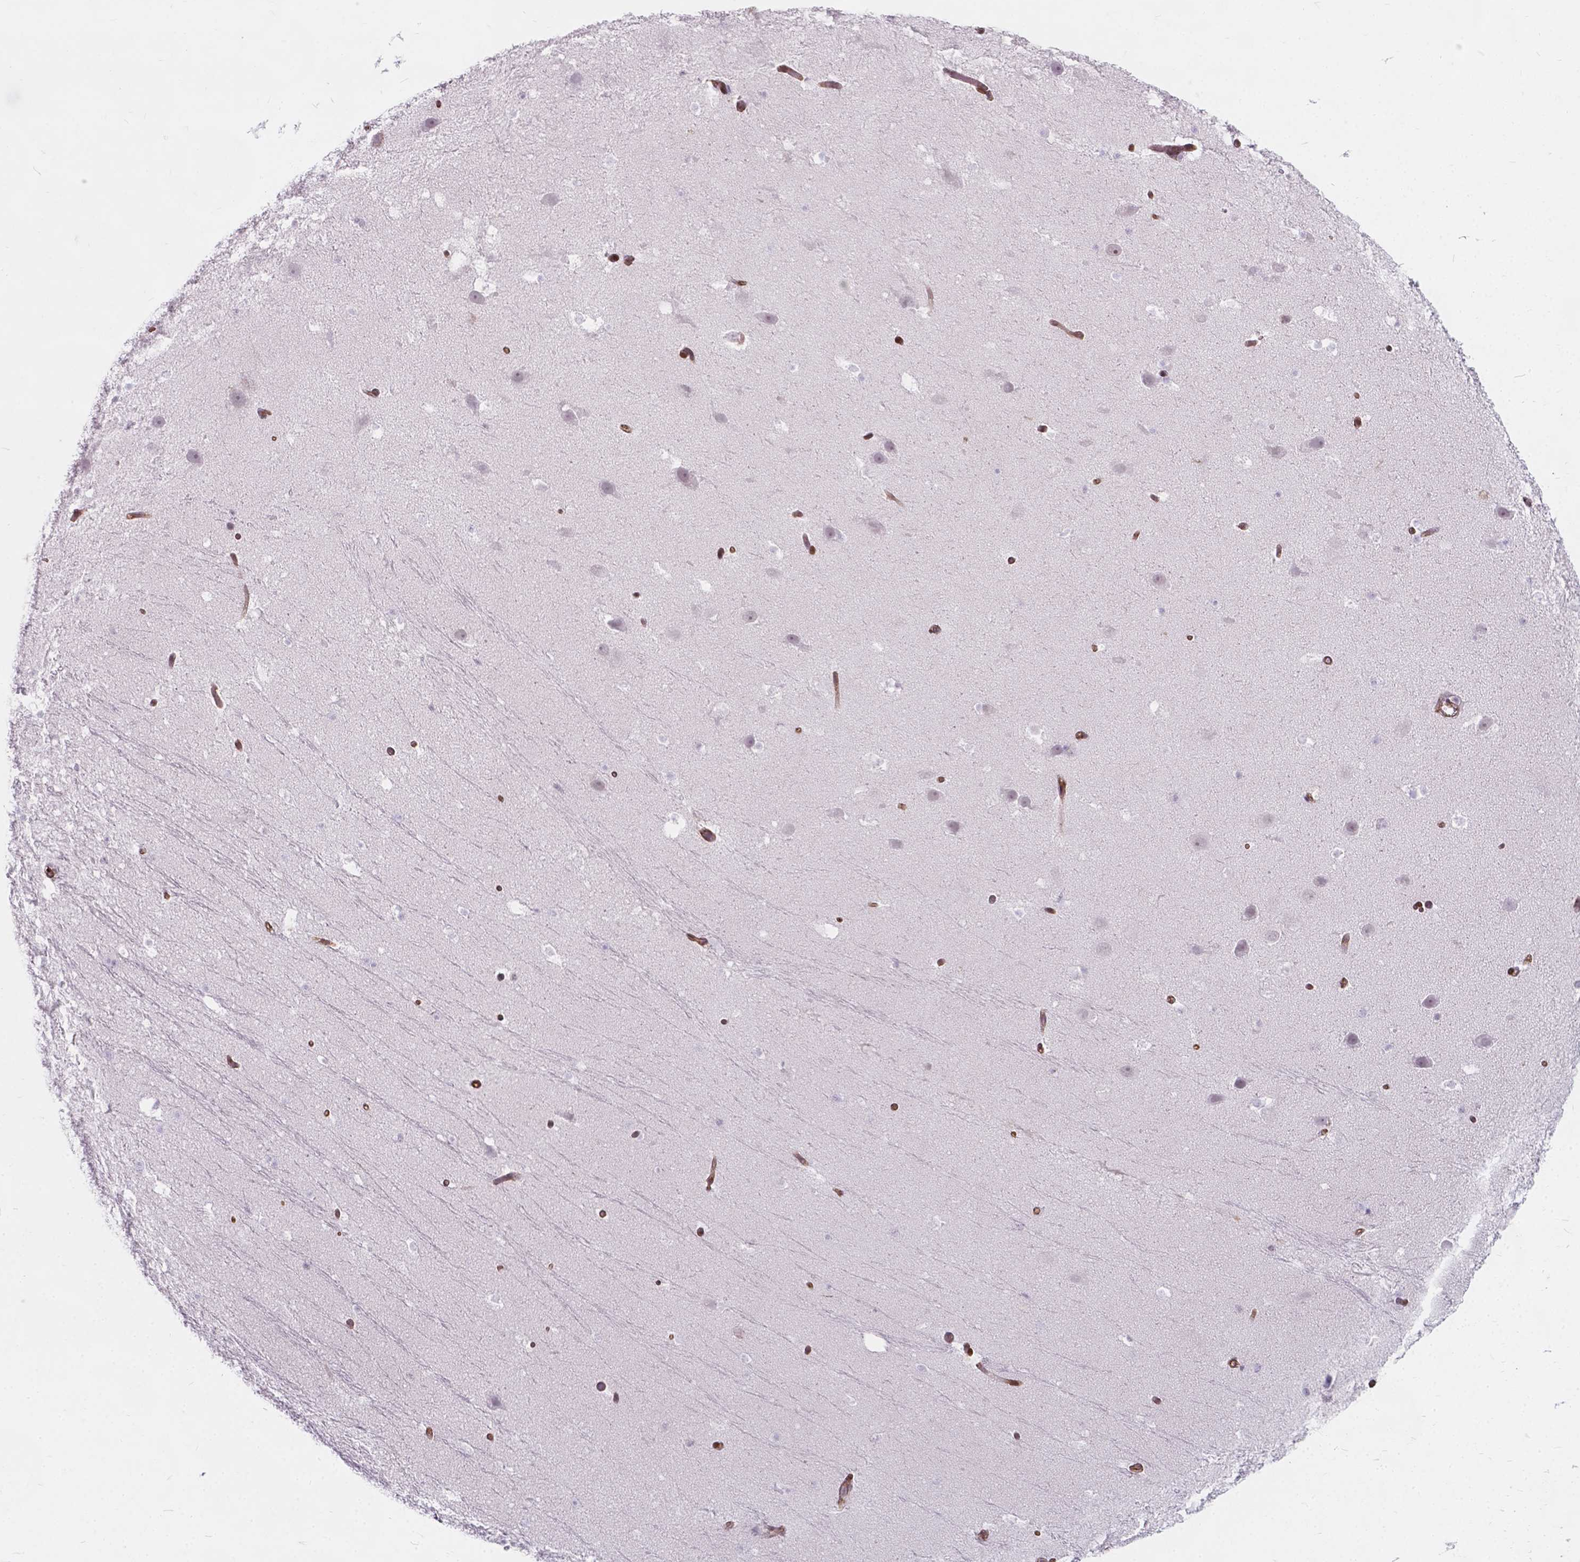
{"staining": {"intensity": "moderate", "quantity": "25%-75%", "location": "cytoplasmic/membranous"}, "tissue": "hippocampus", "cell_type": "Glial cells", "image_type": "normal", "snomed": [{"axis": "morphology", "description": "Normal tissue, NOS"}, {"axis": "topography", "description": "Hippocampus"}], "caption": "Moderate cytoplasmic/membranous protein staining is appreciated in approximately 25%-75% of glial cells in hippocampus. Nuclei are stained in blue.", "gene": "KIAA0040", "patient": {"sex": "male", "age": 26}}